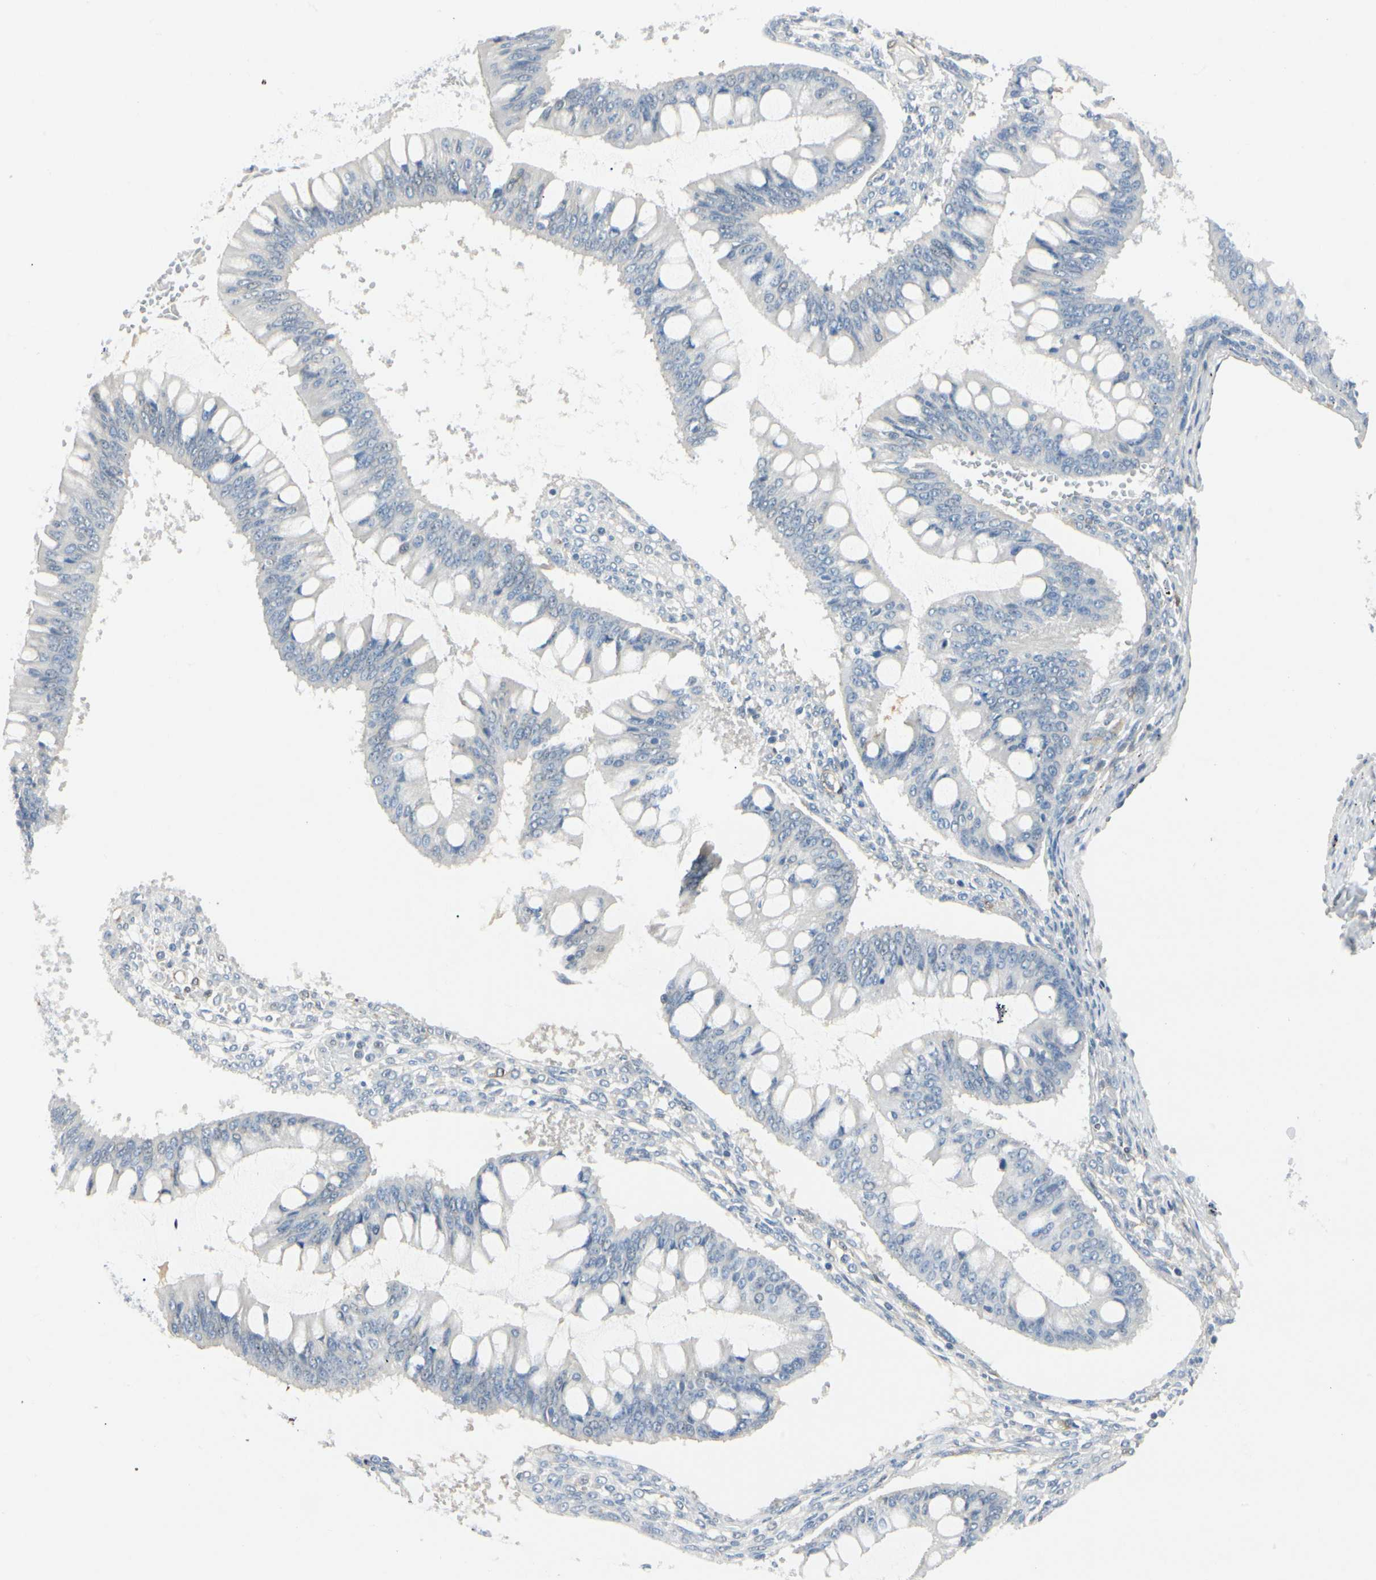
{"staining": {"intensity": "negative", "quantity": "none", "location": "none"}, "tissue": "ovarian cancer", "cell_type": "Tumor cells", "image_type": "cancer", "snomed": [{"axis": "morphology", "description": "Cystadenocarcinoma, mucinous, NOS"}, {"axis": "topography", "description": "Ovary"}], "caption": "IHC photomicrograph of neoplastic tissue: ovarian mucinous cystadenocarcinoma stained with DAB displays no significant protein expression in tumor cells.", "gene": "AMPH", "patient": {"sex": "female", "age": 73}}